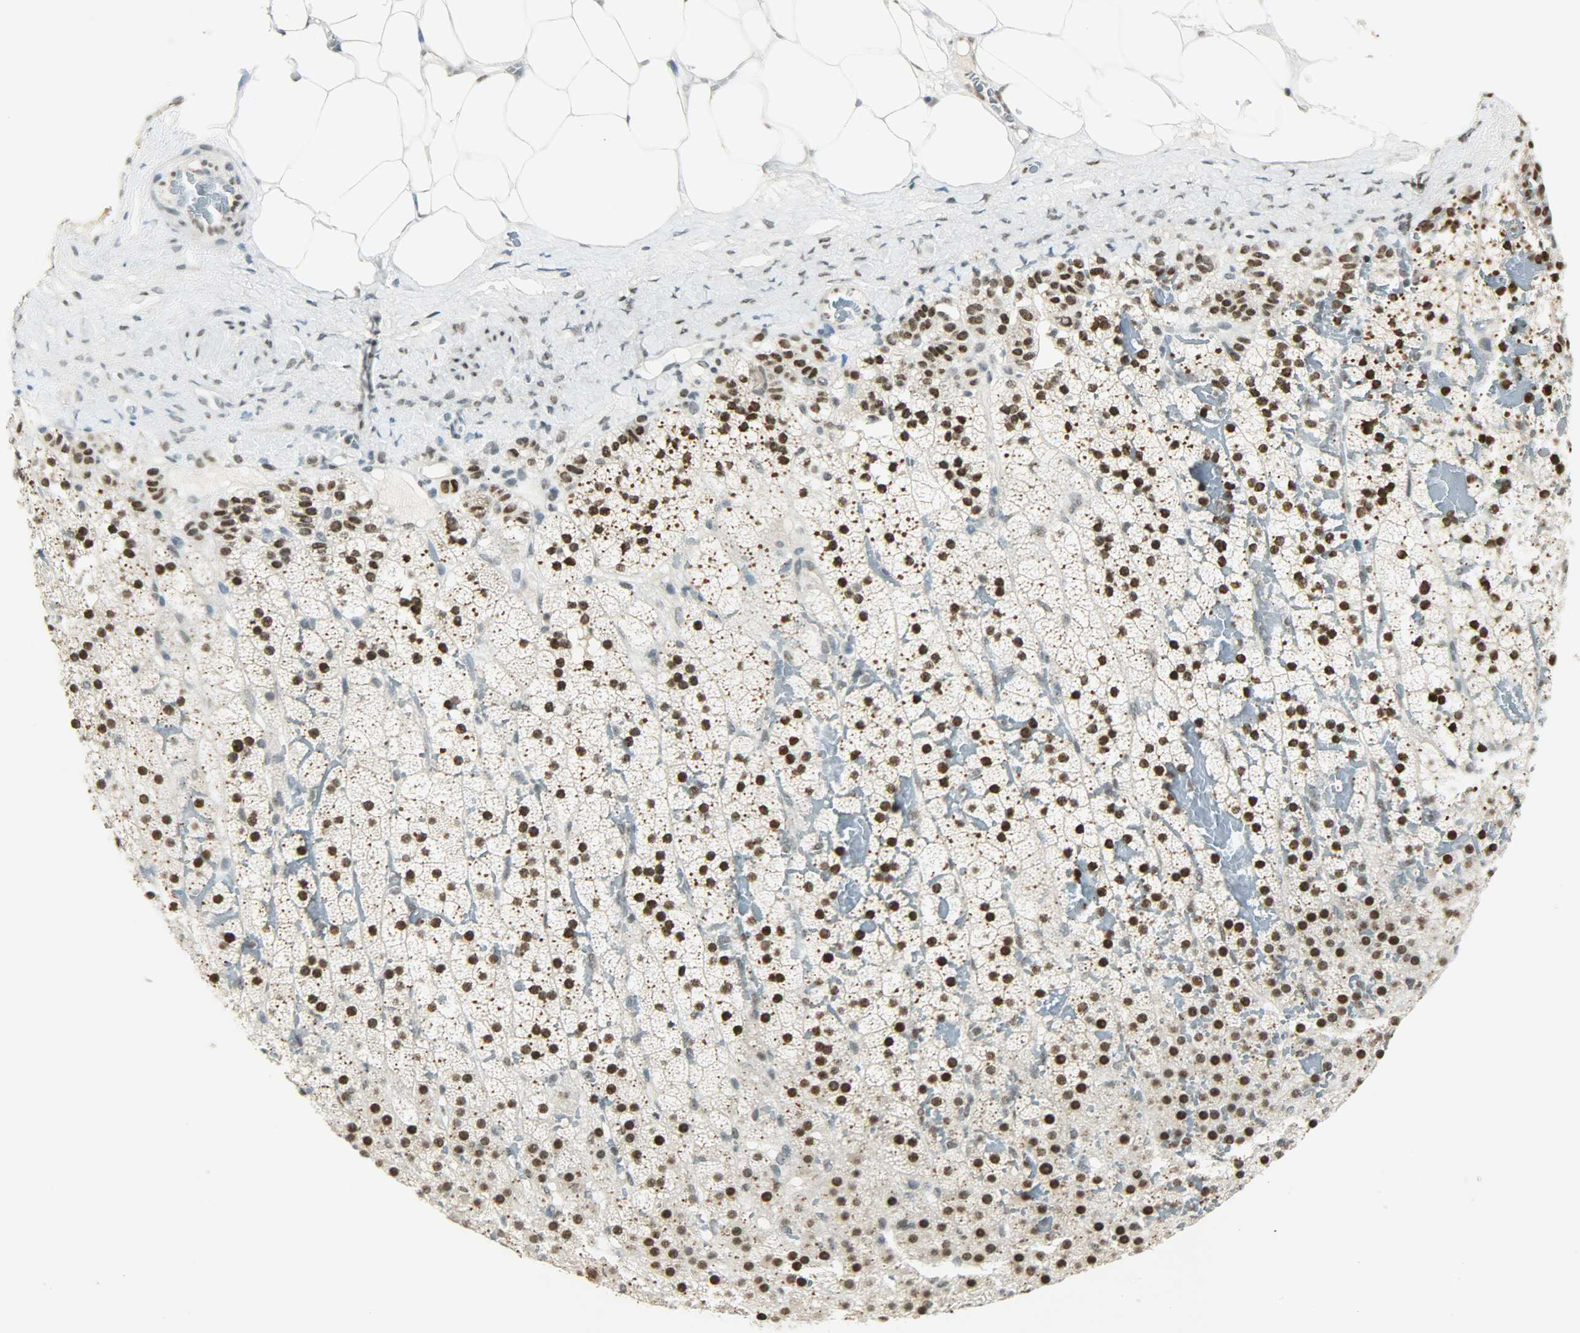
{"staining": {"intensity": "strong", "quantity": ">75%", "location": "nuclear"}, "tissue": "adrenal gland", "cell_type": "Glandular cells", "image_type": "normal", "snomed": [{"axis": "morphology", "description": "Normal tissue, NOS"}, {"axis": "topography", "description": "Adrenal gland"}], "caption": "Strong nuclear protein positivity is identified in about >75% of glandular cells in adrenal gland.", "gene": "MYEF2", "patient": {"sex": "male", "age": 35}}